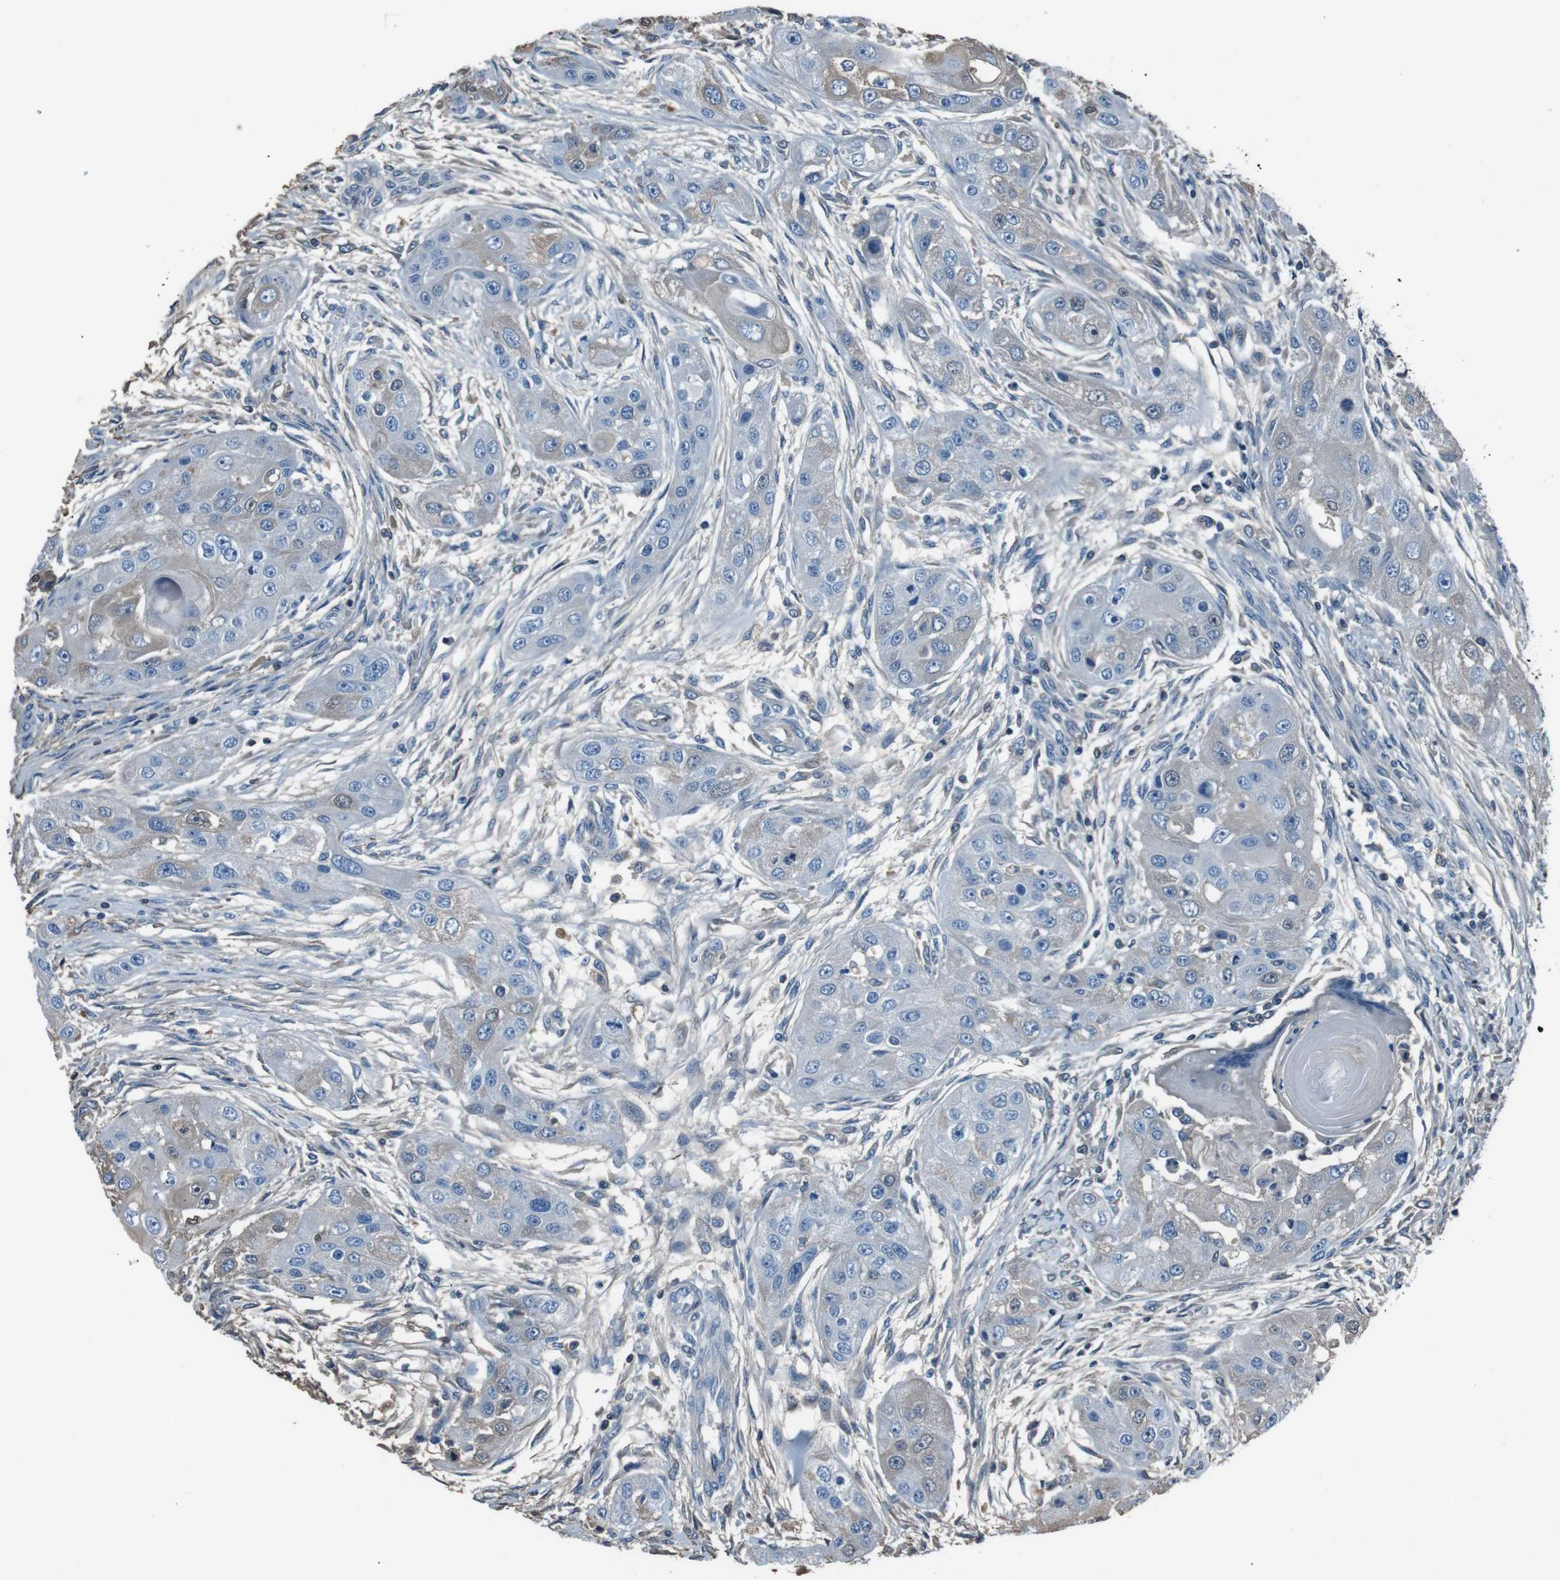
{"staining": {"intensity": "weak", "quantity": "<25%", "location": "cytoplasmic/membranous,nuclear"}, "tissue": "head and neck cancer", "cell_type": "Tumor cells", "image_type": "cancer", "snomed": [{"axis": "morphology", "description": "Normal tissue, NOS"}, {"axis": "morphology", "description": "Squamous cell carcinoma, NOS"}, {"axis": "topography", "description": "Skeletal muscle"}, {"axis": "topography", "description": "Head-Neck"}], "caption": "An immunohistochemistry (IHC) histopathology image of head and neck cancer (squamous cell carcinoma) is shown. There is no staining in tumor cells of head and neck cancer (squamous cell carcinoma).", "gene": "LEP", "patient": {"sex": "male", "age": 51}}